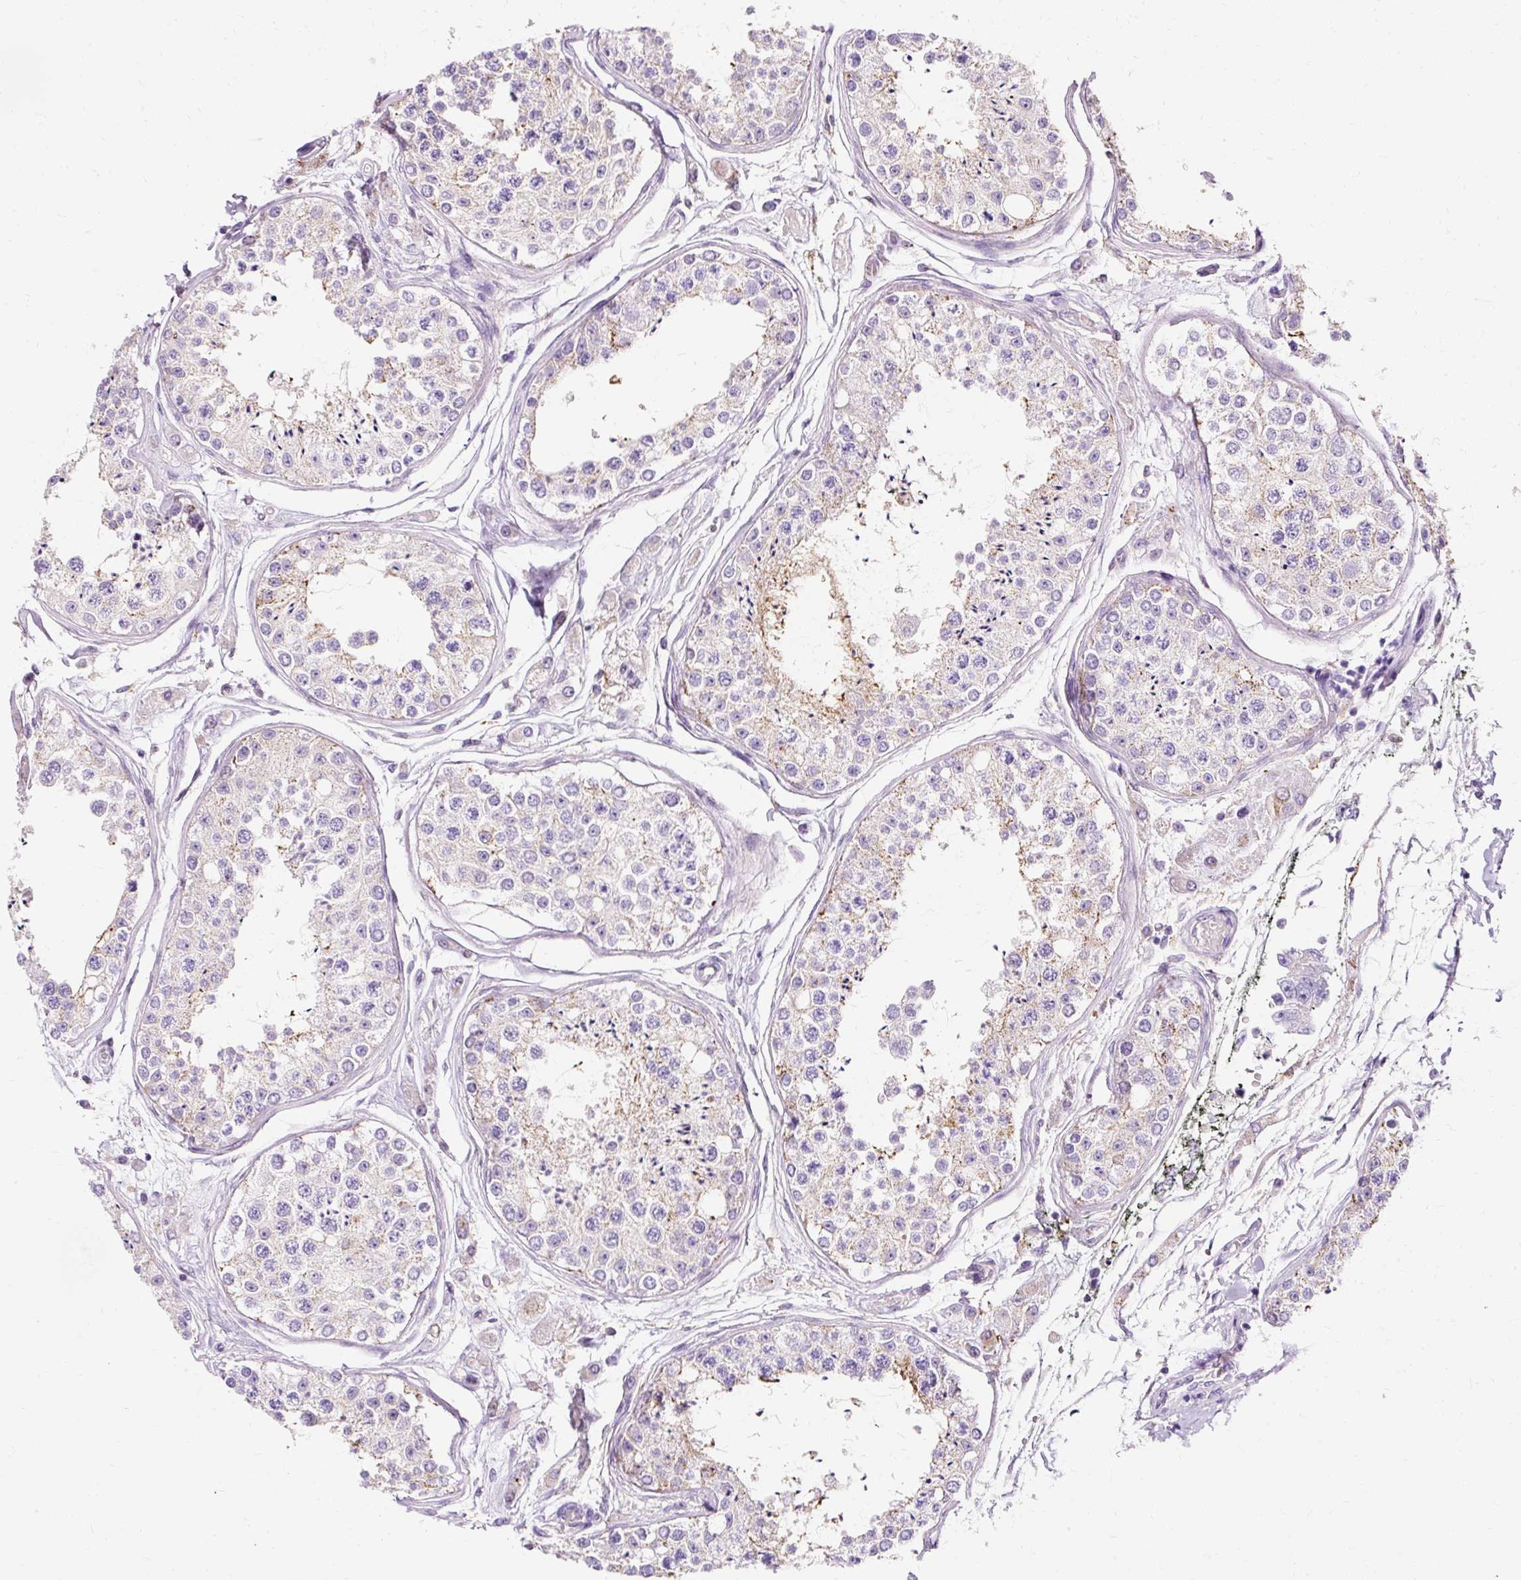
{"staining": {"intensity": "weak", "quantity": "<25%", "location": "cytoplasmic/membranous"}, "tissue": "testis", "cell_type": "Cells in seminiferous ducts", "image_type": "normal", "snomed": [{"axis": "morphology", "description": "Normal tissue, NOS"}, {"axis": "topography", "description": "Testis"}], "caption": "This histopathology image is of benign testis stained with IHC to label a protein in brown with the nuclei are counter-stained blue. There is no staining in cells in seminiferous ducts. (Stains: DAB IHC with hematoxylin counter stain, Microscopy: brightfield microscopy at high magnification).", "gene": "CLDN25", "patient": {"sex": "male", "age": 25}}